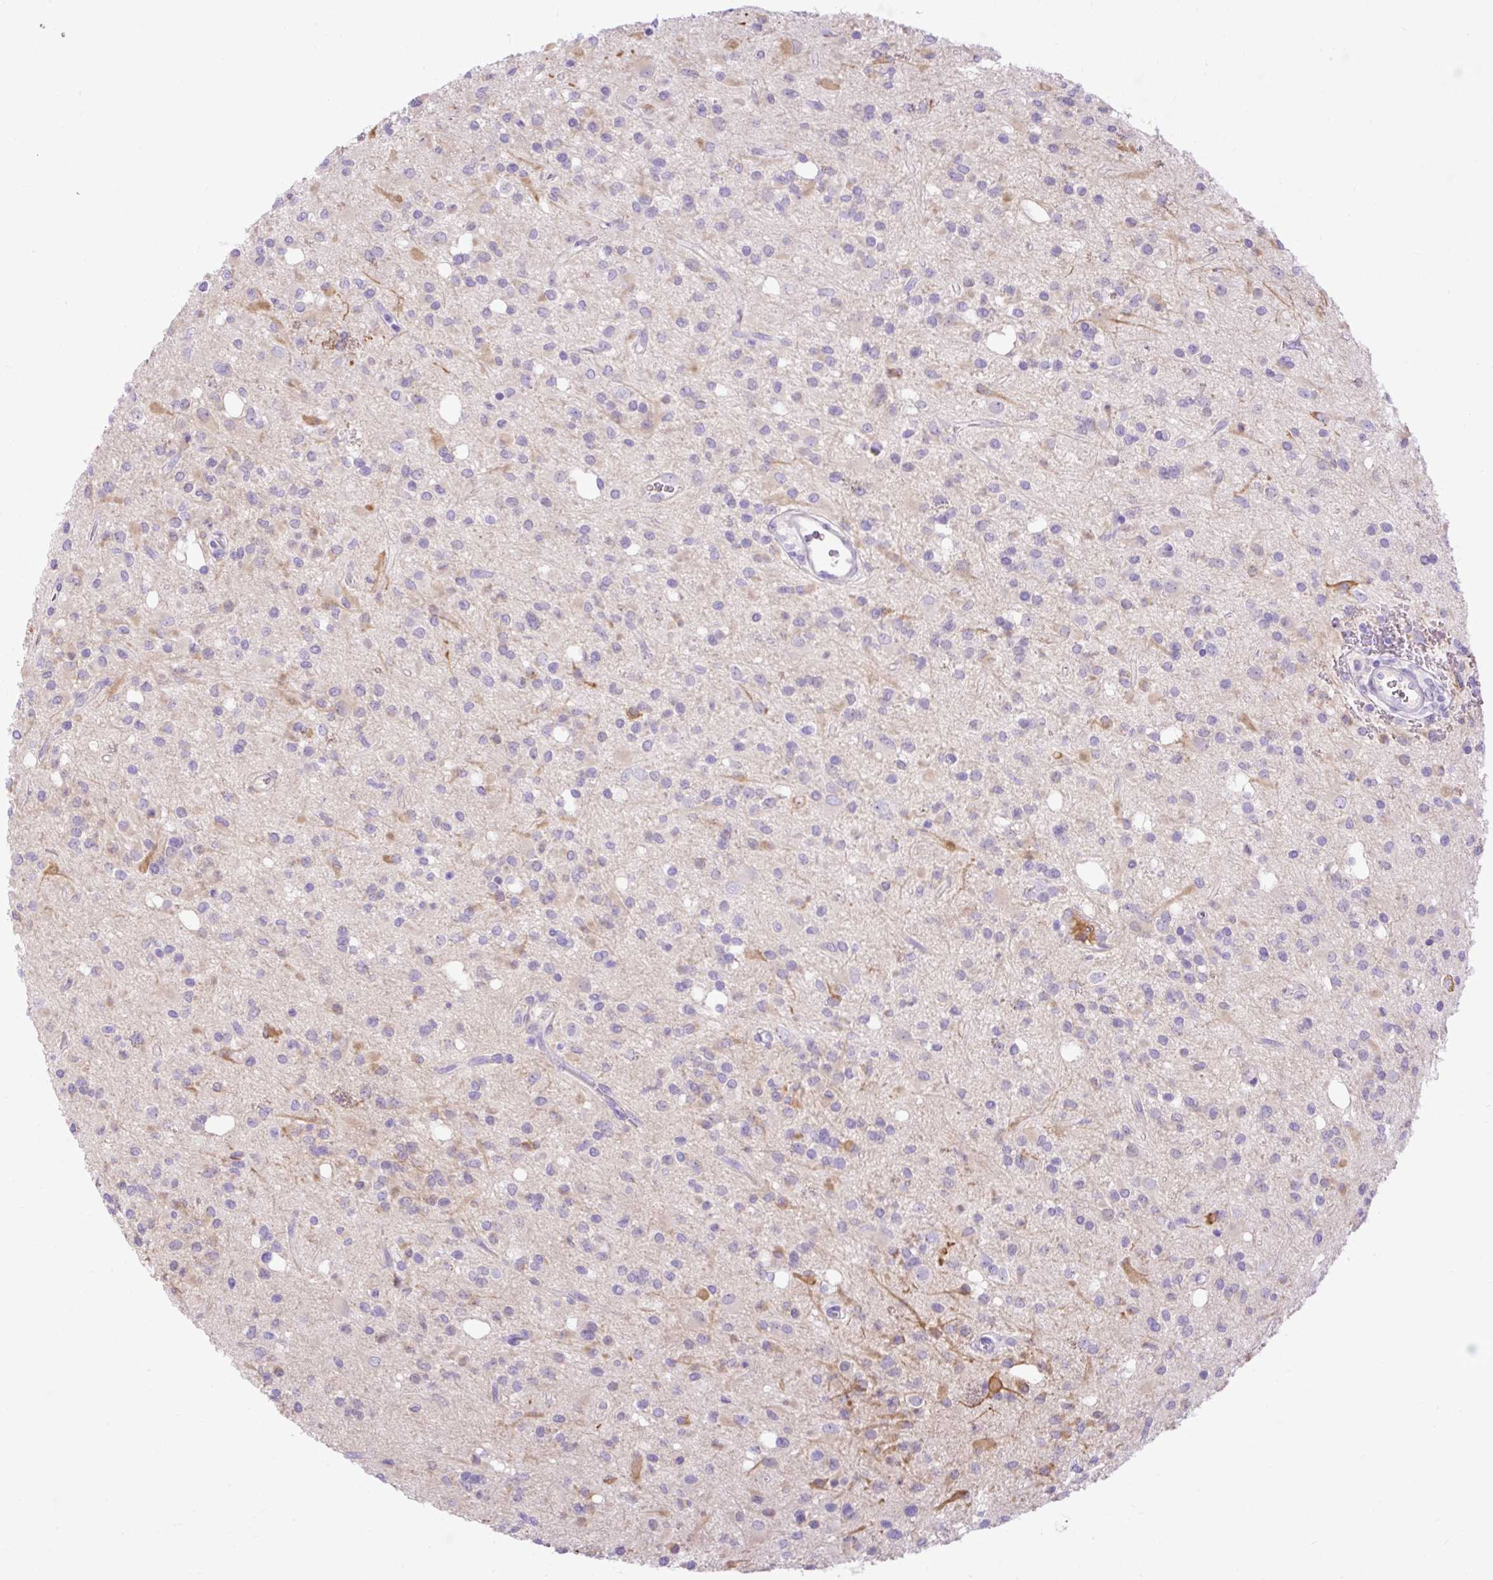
{"staining": {"intensity": "negative", "quantity": "none", "location": "none"}, "tissue": "glioma", "cell_type": "Tumor cells", "image_type": "cancer", "snomed": [{"axis": "morphology", "description": "Glioma, malignant, Low grade"}, {"axis": "topography", "description": "Brain"}], "caption": "This is a photomicrograph of IHC staining of malignant glioma (low-grade), which shows no positivity in tumor cells.", "gene": "SPTBN5", "patient": {"sex": "female", "age": 33}}